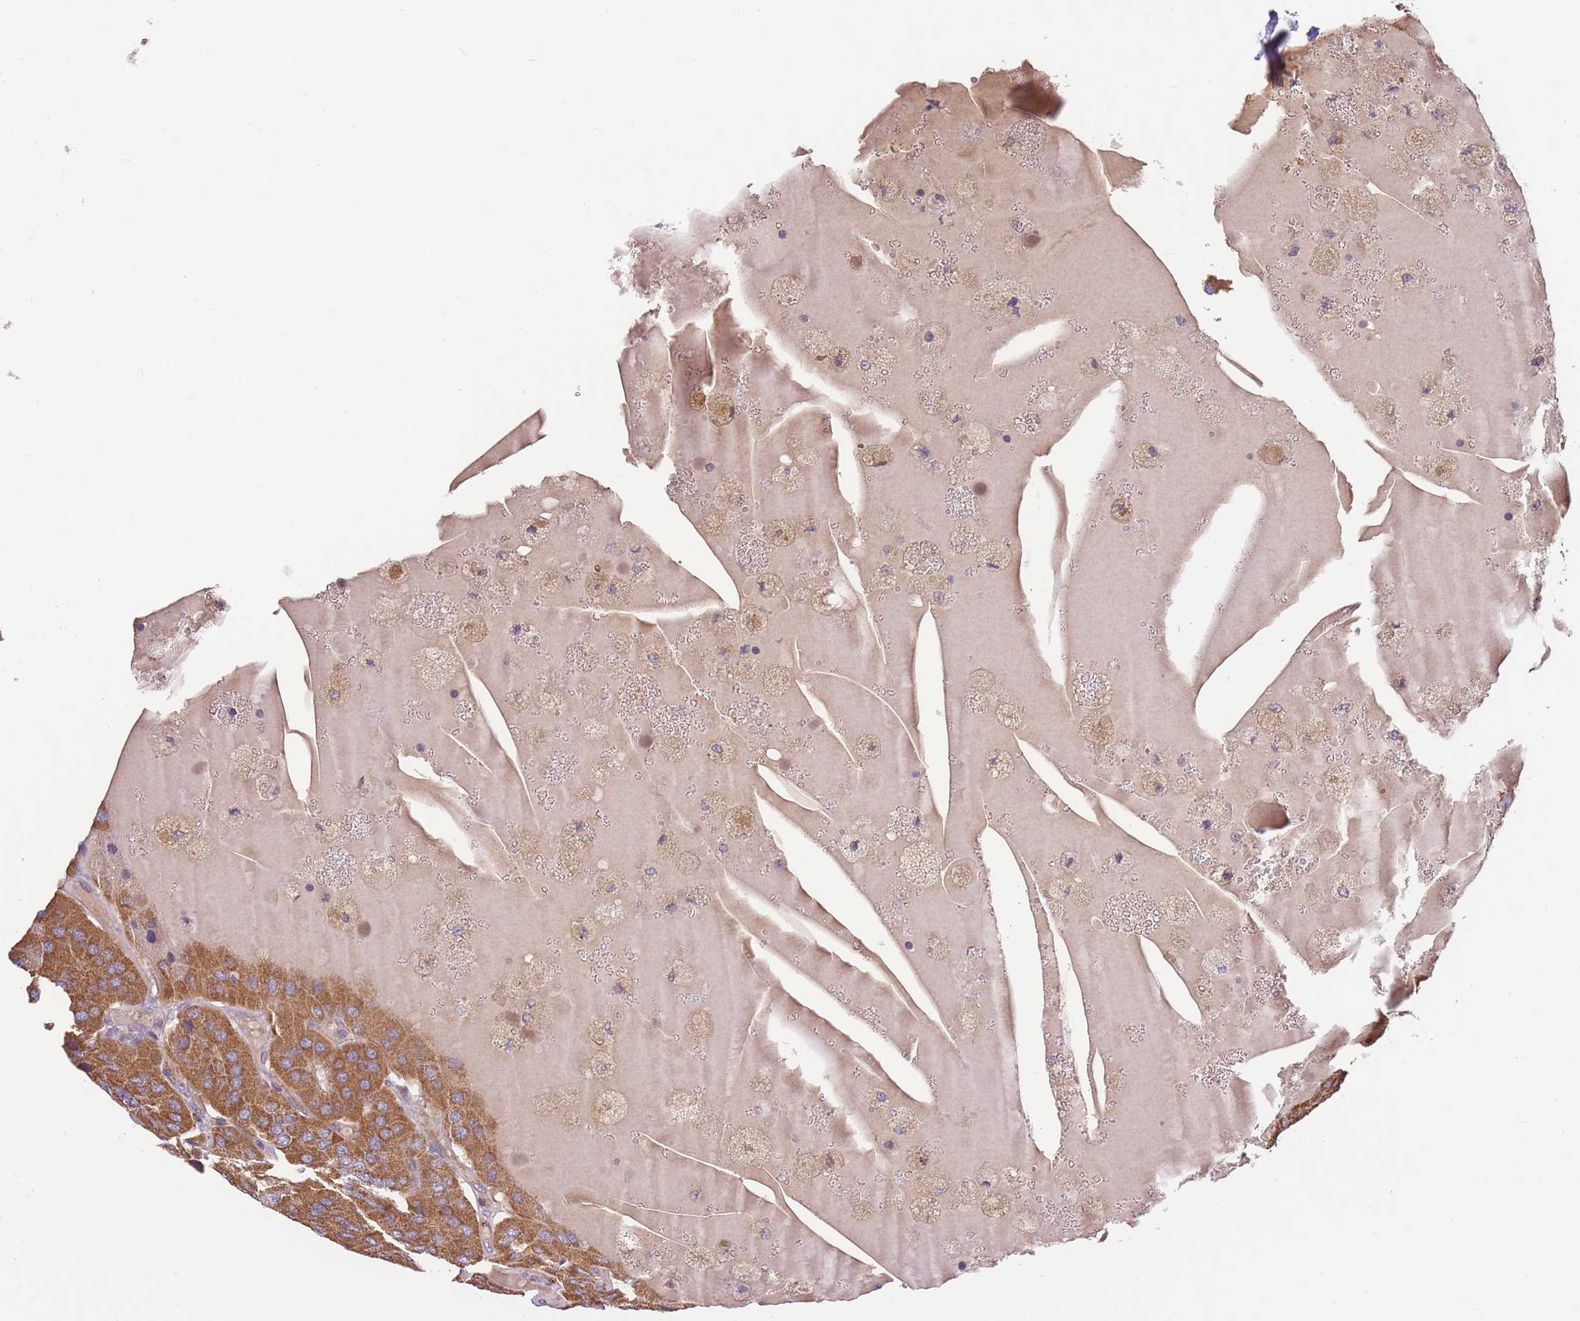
{"staining": {"intensity": "moderate", "quantity": ">75%", "location": "cytoplasmic/membranous"}, "tissue": "parathyroid gland", "cell_type": "Glandular cells", "image_type": "normal", "snomed": [{"axis": "morphology", "description": "Normal tissue, NOS"}, {"axis": "morphology", "description": "Adenoma, NOS"}, {"axis": "topography", "description": "Parathyroid gland"}], "caption": "Parathyroid gland stained with DAB immunohistochemistry (IHC) shows medium levels of moderate cytoplasmic/membranous staining in about >75% of glandular cells.", "gene": "SKOR2", "patient": {"sex": "female", "age": 86}}